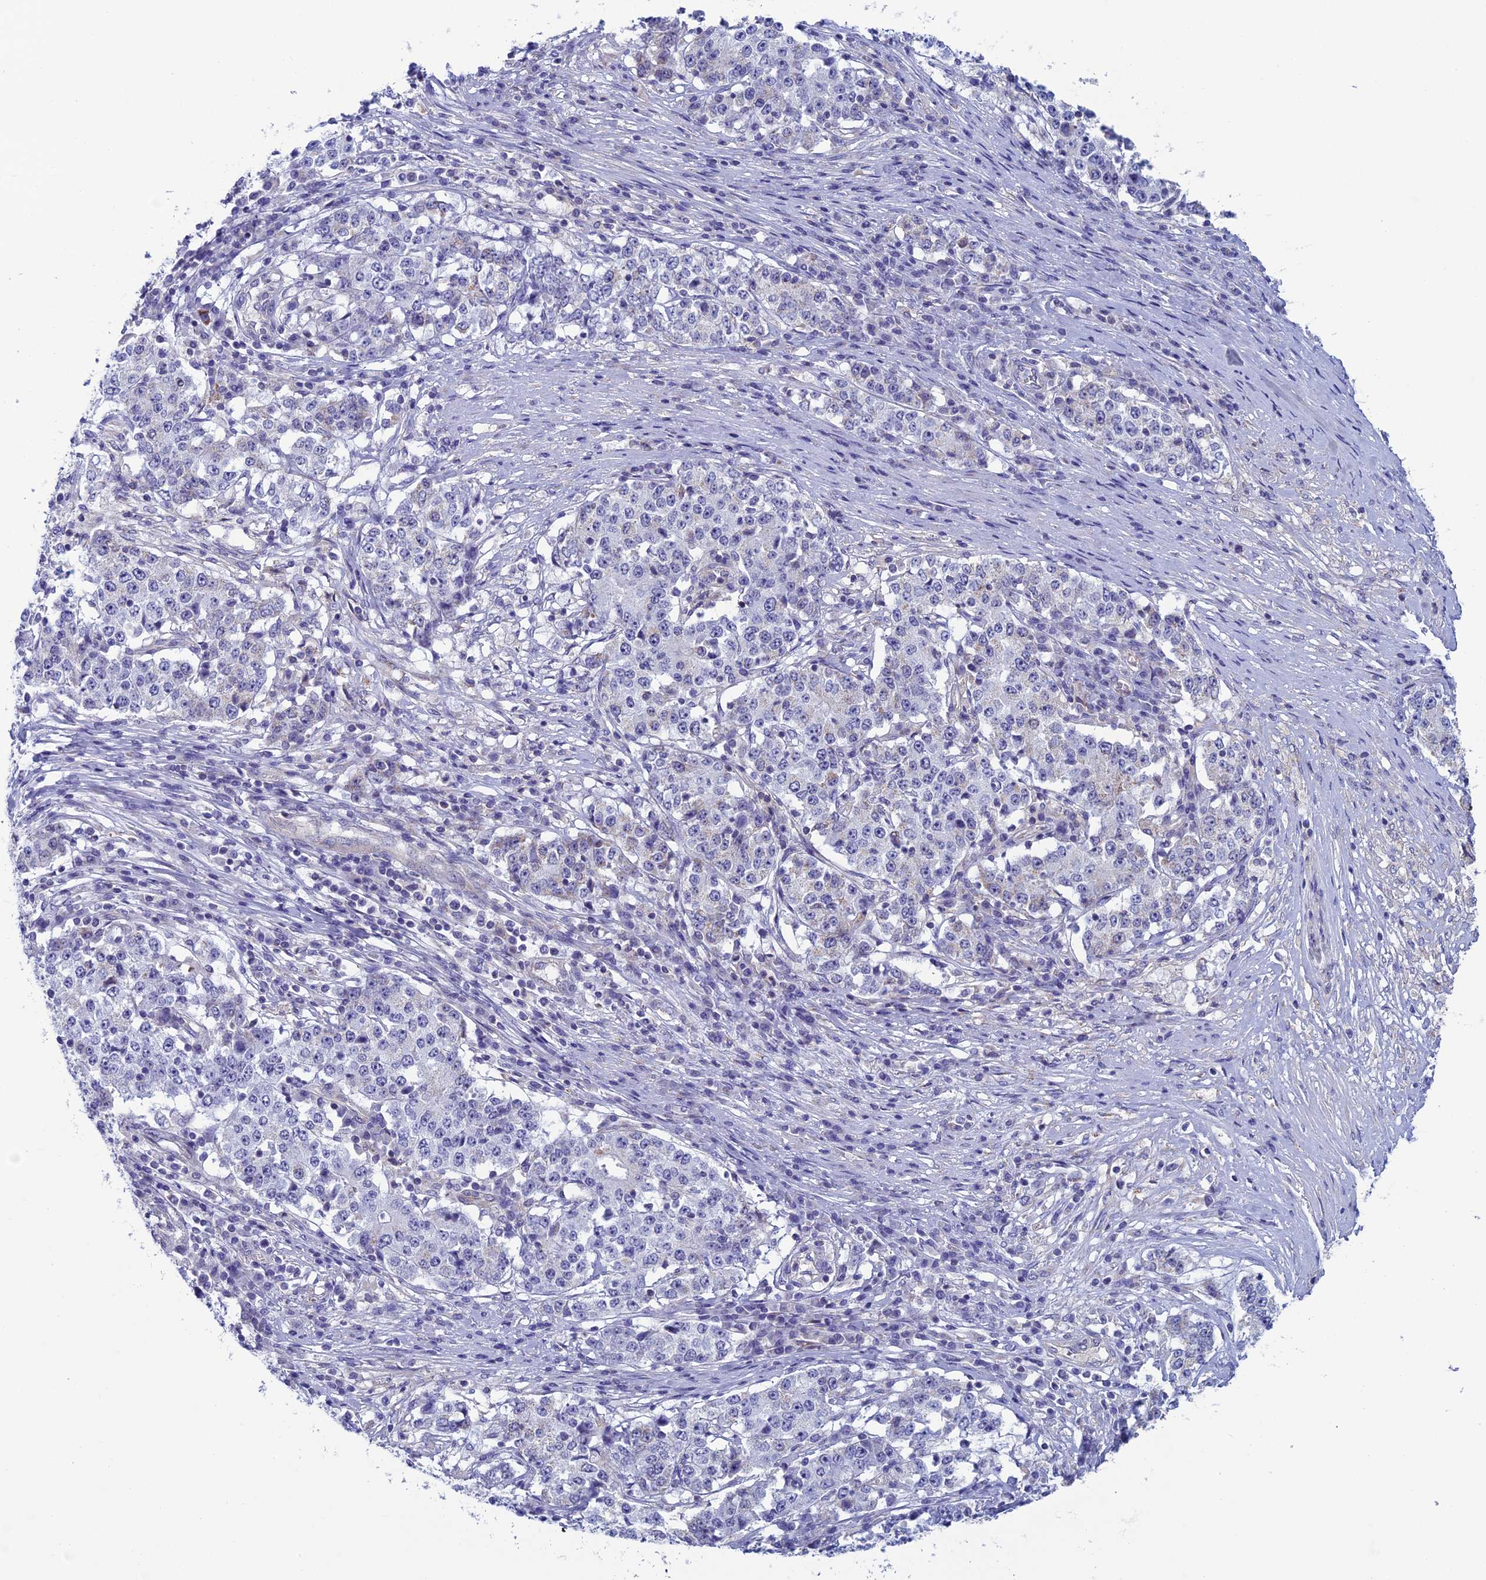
{"staining": {"intensity": "negative", "quantity": "none", "location": "none"}, "tissue": "stomach cancer", "cell_type": "Tumor cells", "image_type": "cancer", "snomed": [{"axis": "morphology", "description": "Adenocarcinoma, NOS"}, {"axis": "topography", "description": "Stomach"}], "caption": "Micrograph shows no significant protein expression in tumor cells of adenocarcinoma (stomach).", "gene": "MFSD12", "patient": {"sex": "male", "age": 59}}